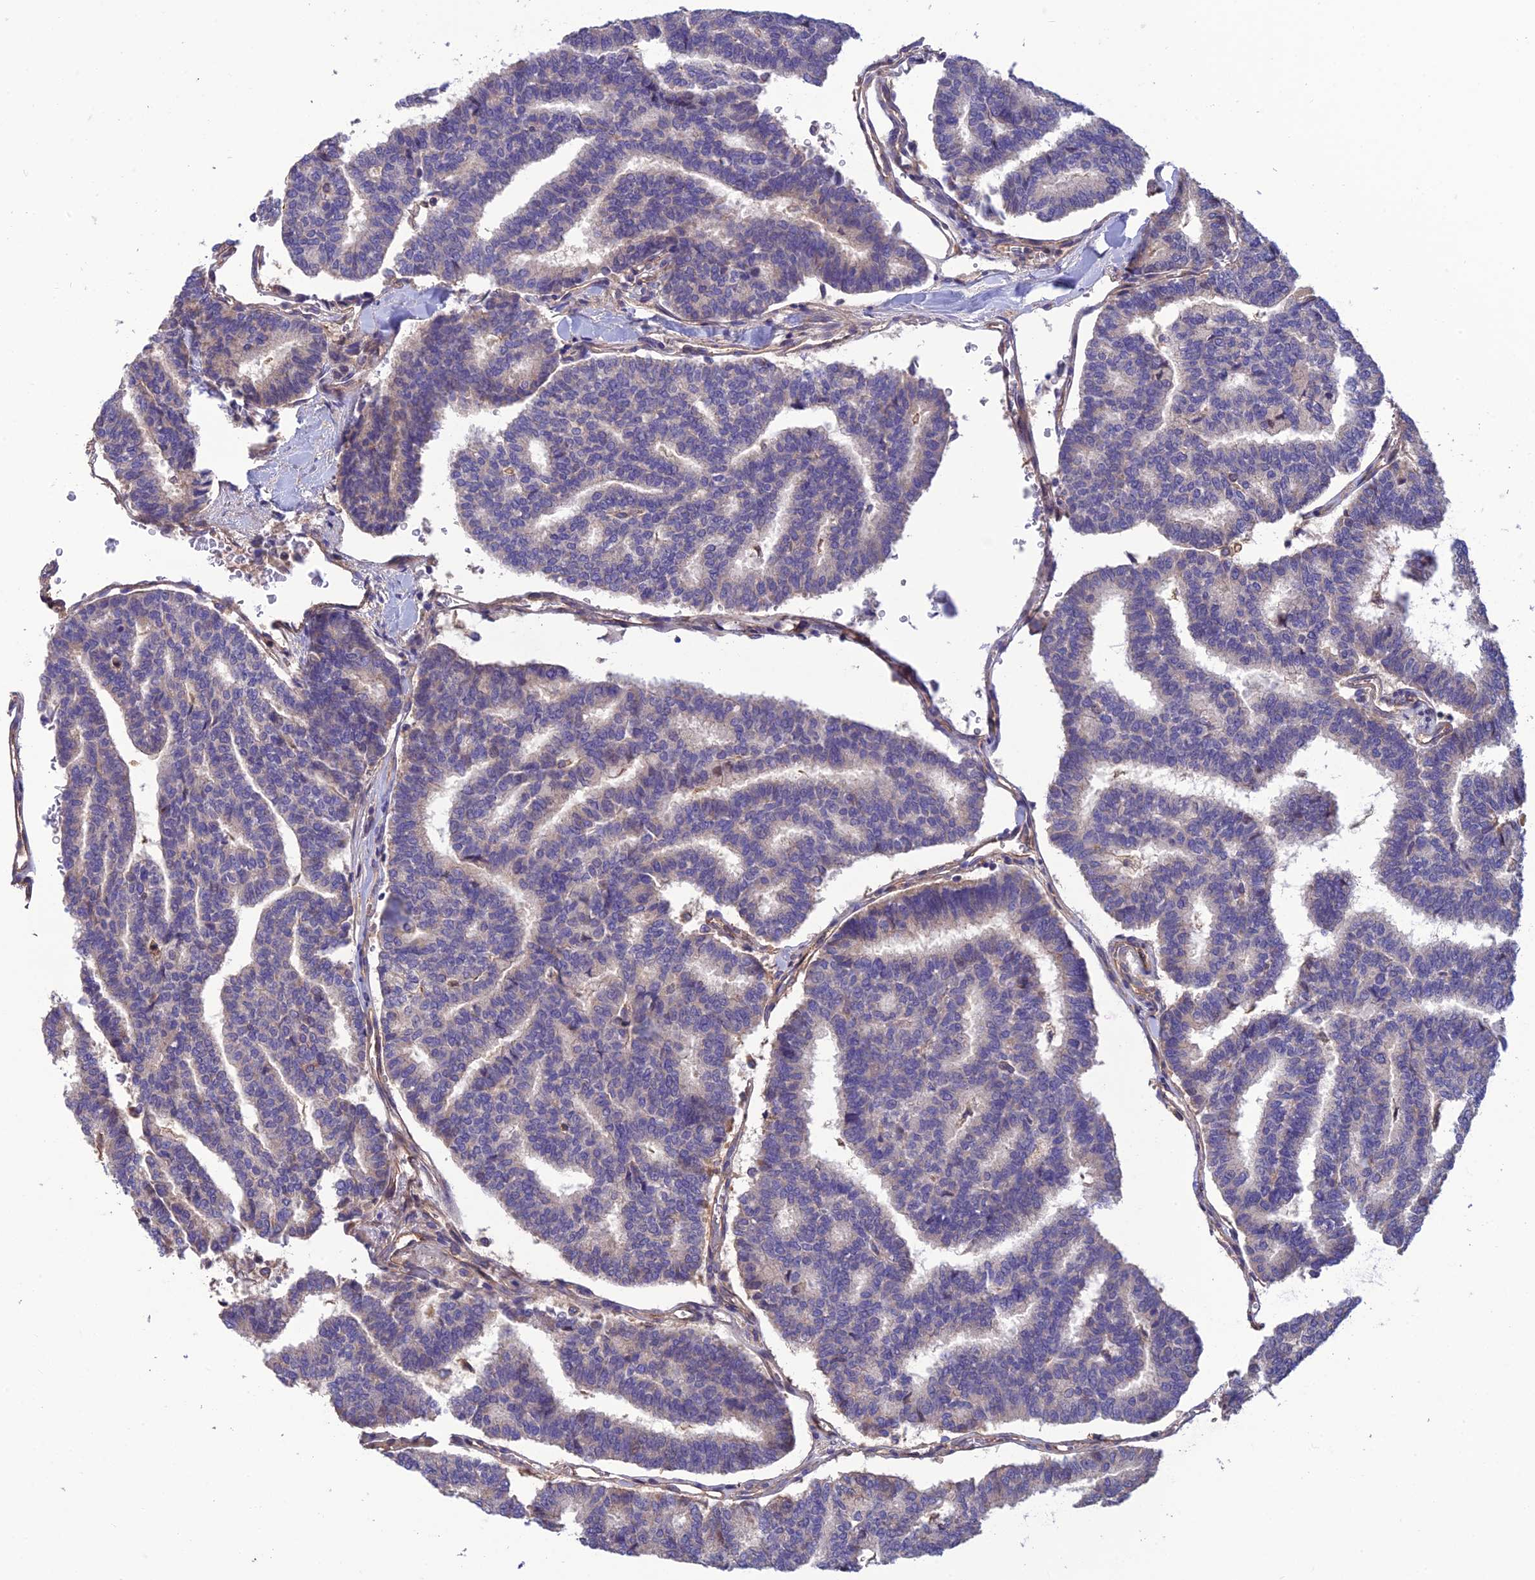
{"staining": {"intensity": "weak", "quantity": "<25%", "location": "cytoplasmic/membranous"}, "tissue": "thyroid cancer", "cell_type": "Tumor cells", "image_type": "cancer", "snomed": [{"axis": "morphology", "description": "Papillary adenocarcinoma, NOS"}, {"axis": "topography", "description": "Thyroid gland"}], "caption": "This is an immunohistochemistry photomicrograph of human thyroid cancer. There is no expression in tumor cells.", "gene": "MIOS", "patient": {"sex": "female", "age": 35}}